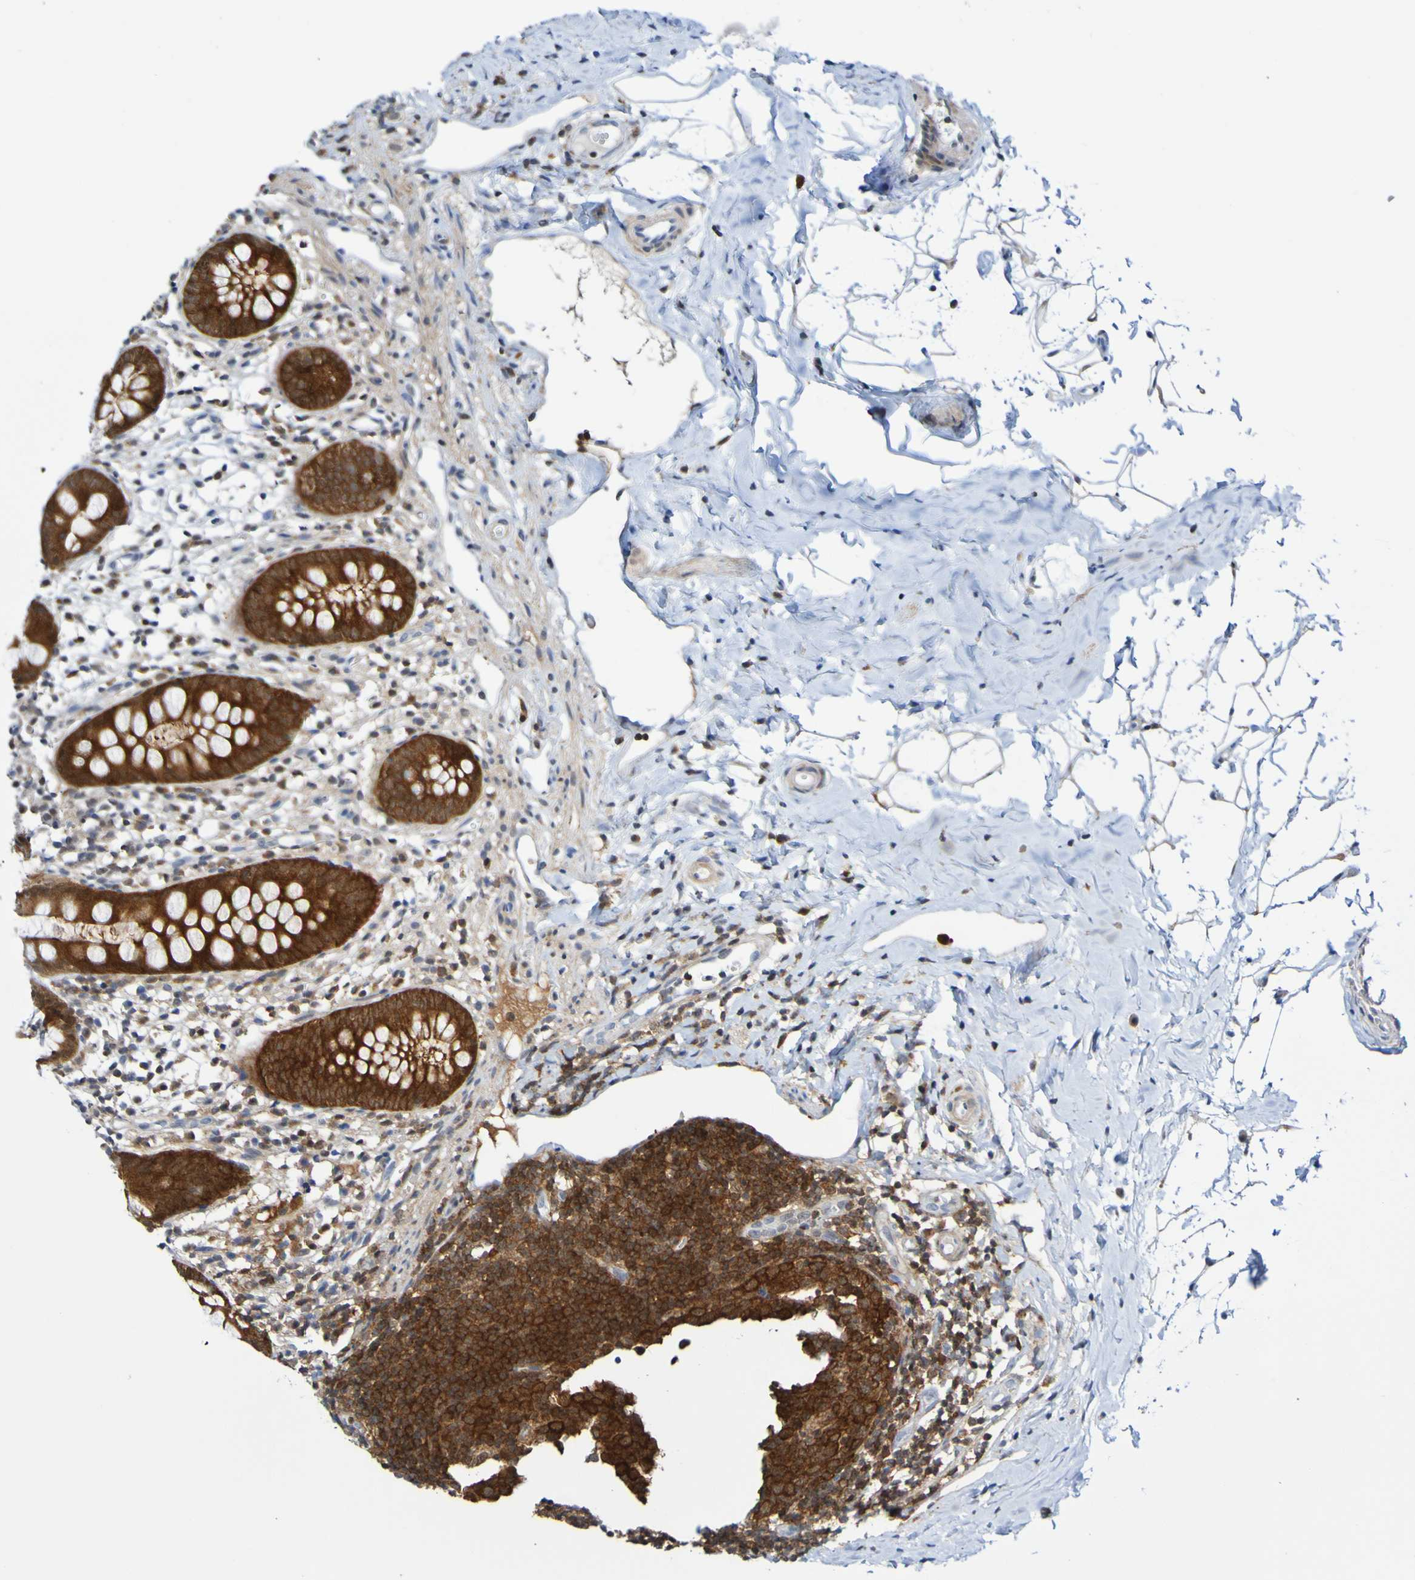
{"staining": {"intensity": "strong", "quantity": ">75%", "location": "cytoplasmic/membranous"}, "tissue": "appendix", "cell_type": "Glandular cells", "image_type": "normal", "snomed": [{"axis": "morphology", "description": "Normal tissue, NOS"}, {"axis": "topography", "description": "Appendix"}], "caption": "High-power microscopy captured an immunohistochemistry histopathology image of normal appendix, revealing strong cytoplasmic/membranous staining in approximately >75% of glandular cells. The protein of interest is stained brown, and the nuclei are stained in blue (DAB (3,3'-diaminobenzidine) IHC with brightfield microscopy, high magnification).", "gene": "ATIC", "patient": {"sex": "female", "age": 20}}